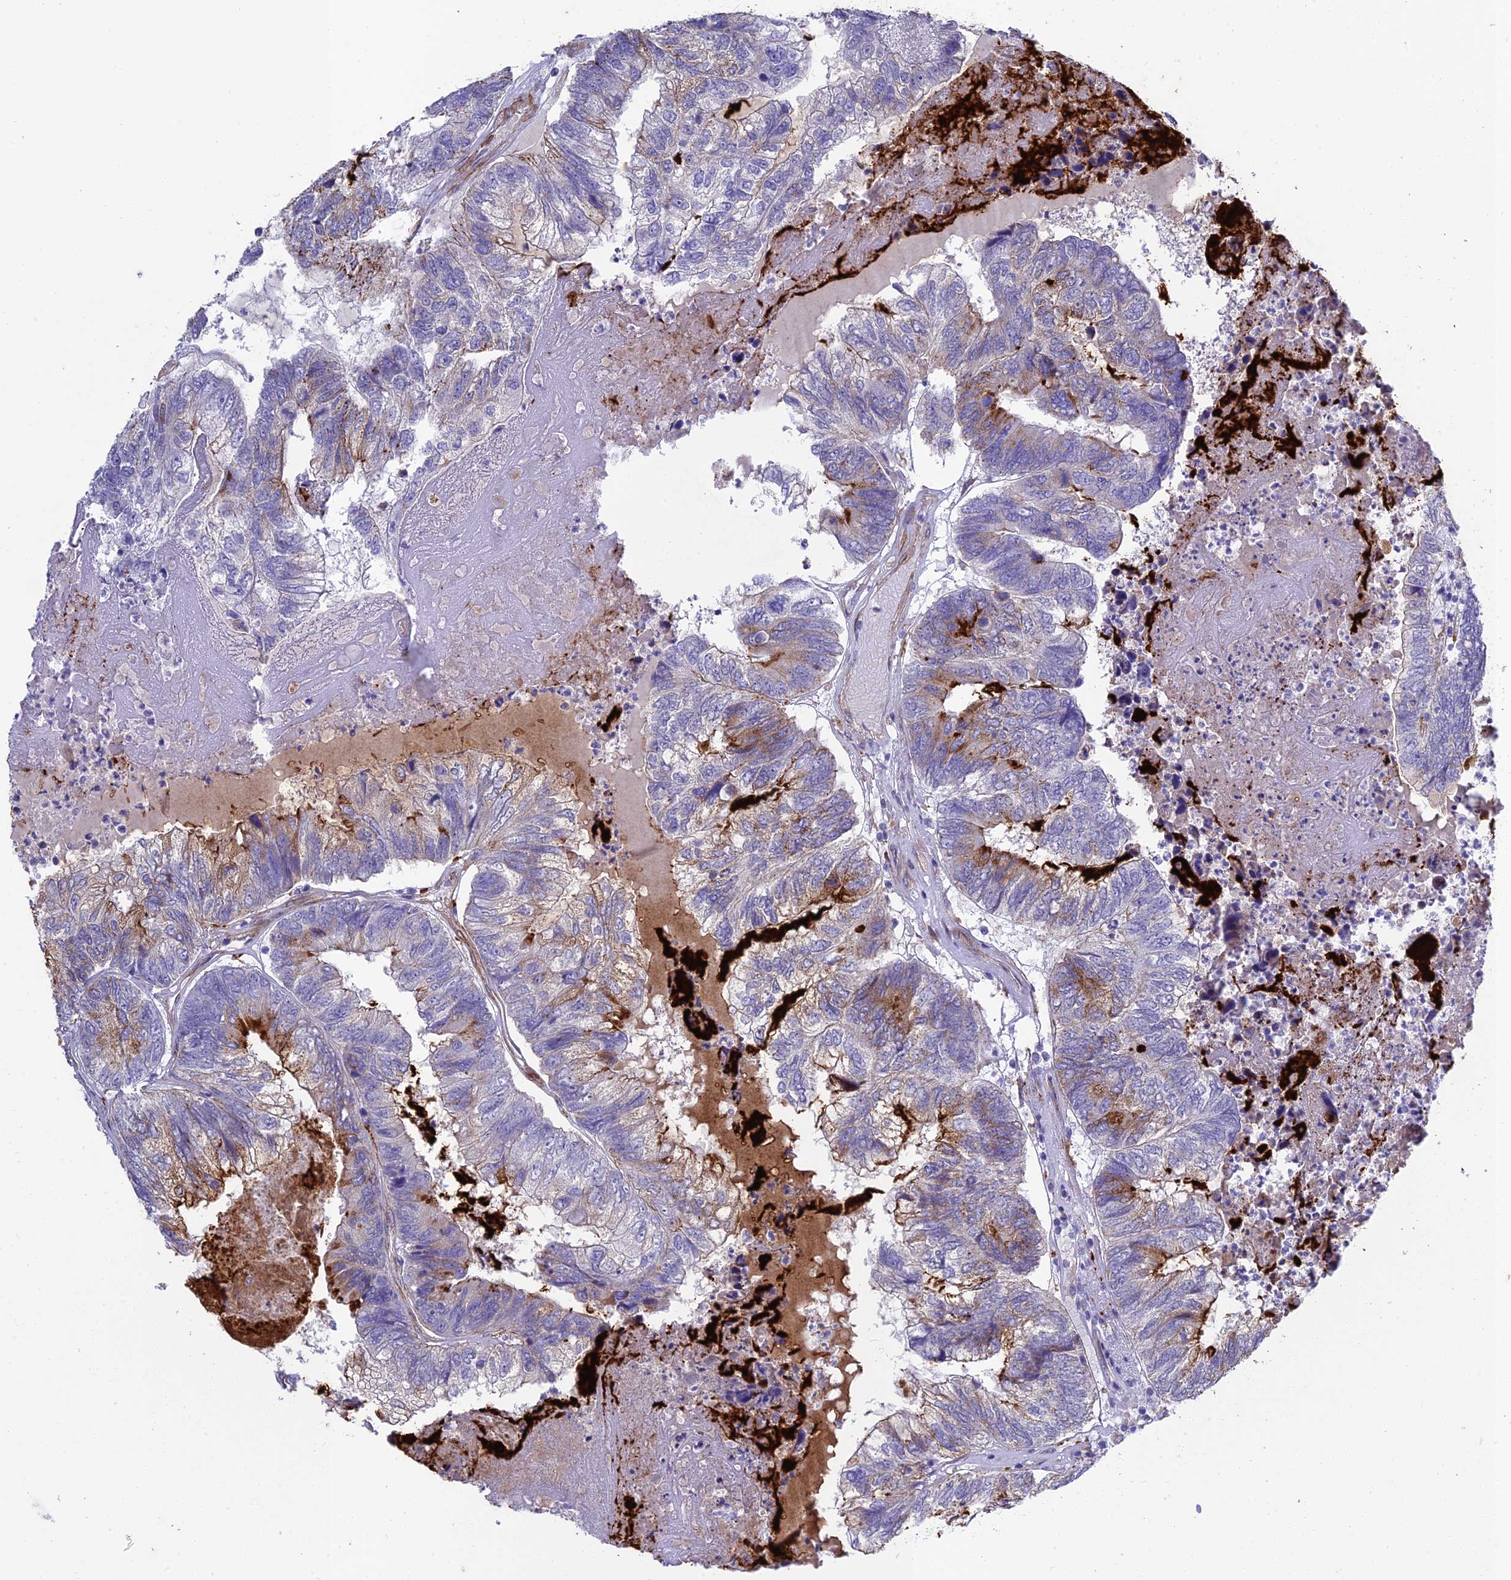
{"staining": {"intensity": "strong", "quantity": "<25%", "location": "cytoplasmic/membranous"}, "tissue": "colorectal cancer", "cell_type": "Tumor cells", "image_type": "cancer", "snomed": [{"axis": "morphology", "description": "Adenocarcinoma, NOS"}, {"axis": "topography", "description": "Colon"}], "caption": "The micrograph reveals immunohistochemical staining of colorectal cancer (adenocarcinoma). There is strong cytoplasmic/membranous expression is present in approximately <25% of tumor cells. The protein is shown in brown color, while the nuclei are stained blue.", "gene": "TNS1", "patient": {"sex": "female", "age": 67}}